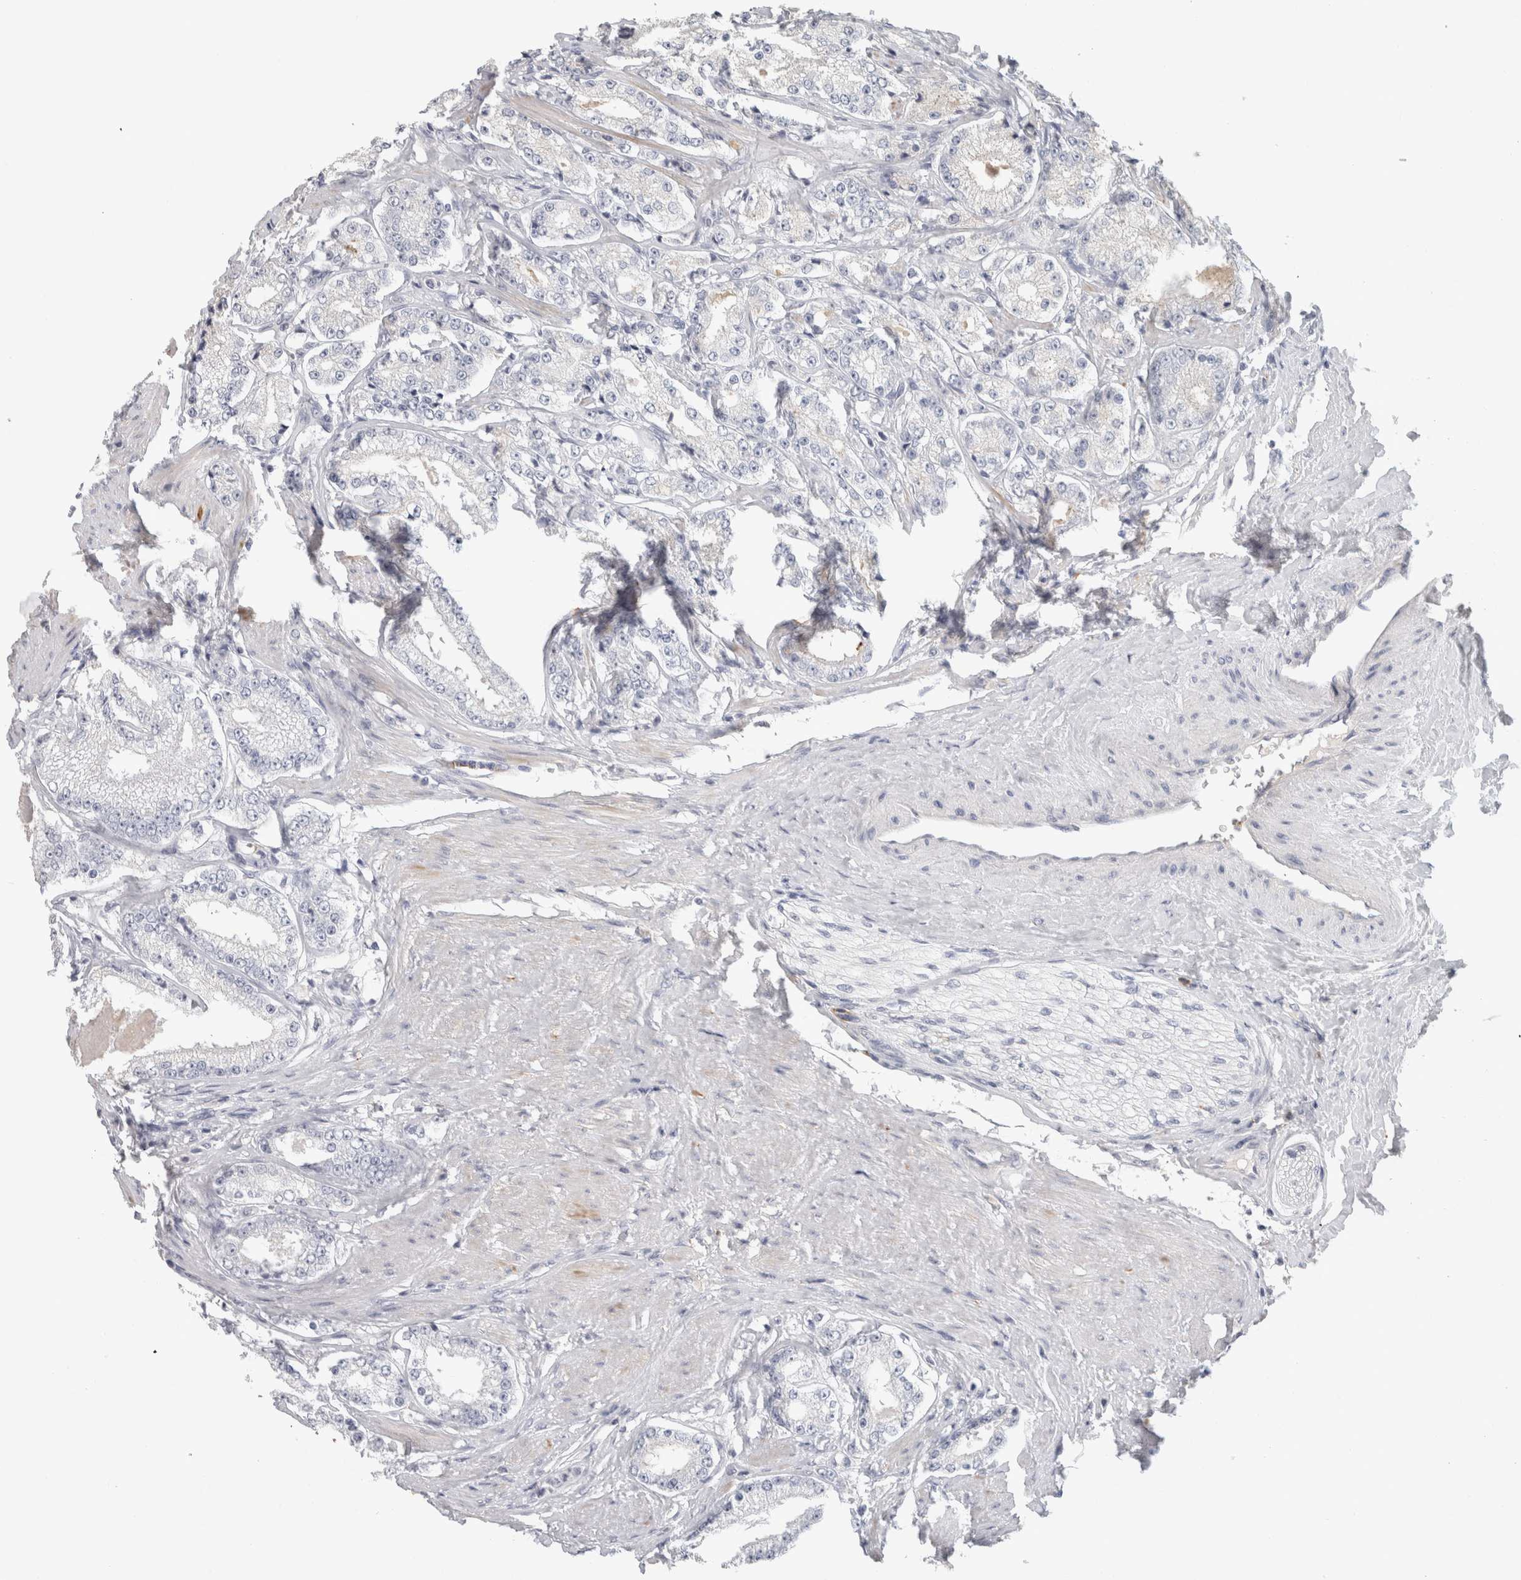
{"staining": {"intensity": "negative", "quantity": "none", "location": "none"}, "tissue": "prostate cancer", "cell_type": "Tumor cells", "image_type": "cancer", "snomed": [{"axis": "morphology", "description": "Adenocarcinoma, Low grade"}, {"axis": "topography", "description": "Prostate"}], "caption": "Micrograph shows no protein positivity in tumor cells of prostate cancer (adenocarcinoma (low-grade)) tissue.", "gene": "CD36", "patient": {"sex": "male", "age": 63}}